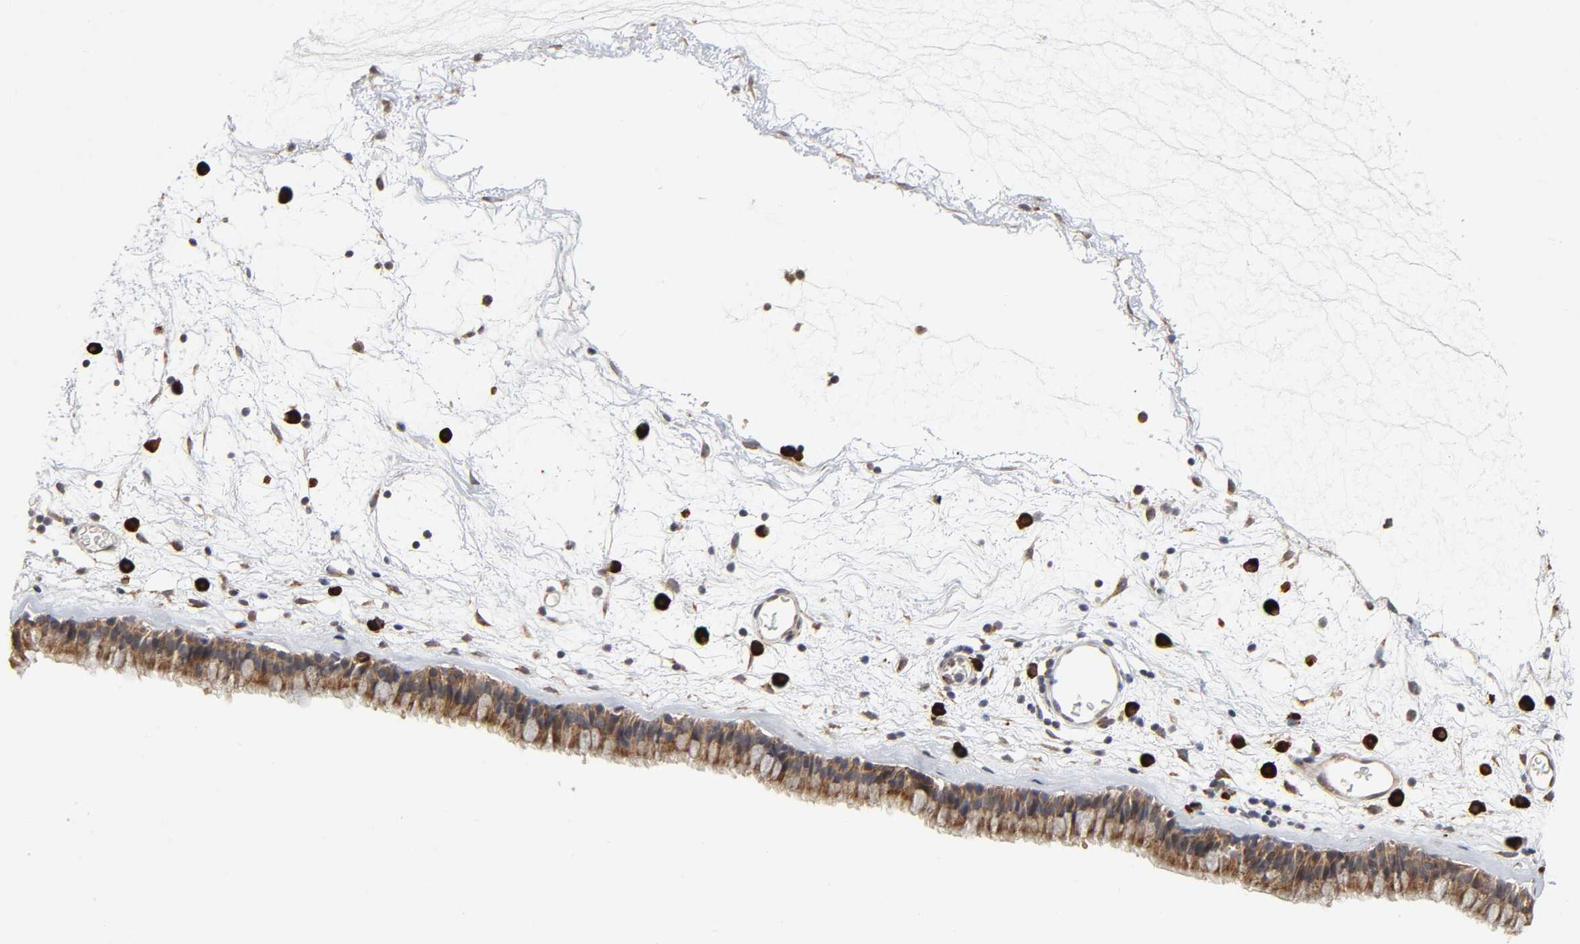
{"staining": {"intensity": "strong", "quantity": ">75%", "location": "cytoplasmic/membranous"}, "tissue": "nasopharynx", "cell_type": "Respiratory epithelial cells", "image_type": "normal", "snomed": [{"axis": "morphology", "description": "Normal tissue, NOS"}, {"axis": "morphology", "description": "Inflammation, NOS"}, {"axis": "topography", "description": "Nasopharynx"}], "caption": "Unremarkable nasopharynx was stained to show a protein in brown. There is high levels of strong cytoplasmic/membranous expression in approximately >75% of respiratory epithelial cells. (brown staining indicates protein expression, while blue staining denotes nuclei).", "gene": "SLC30A9", "patient": {"sex": "male", "age": 48}}